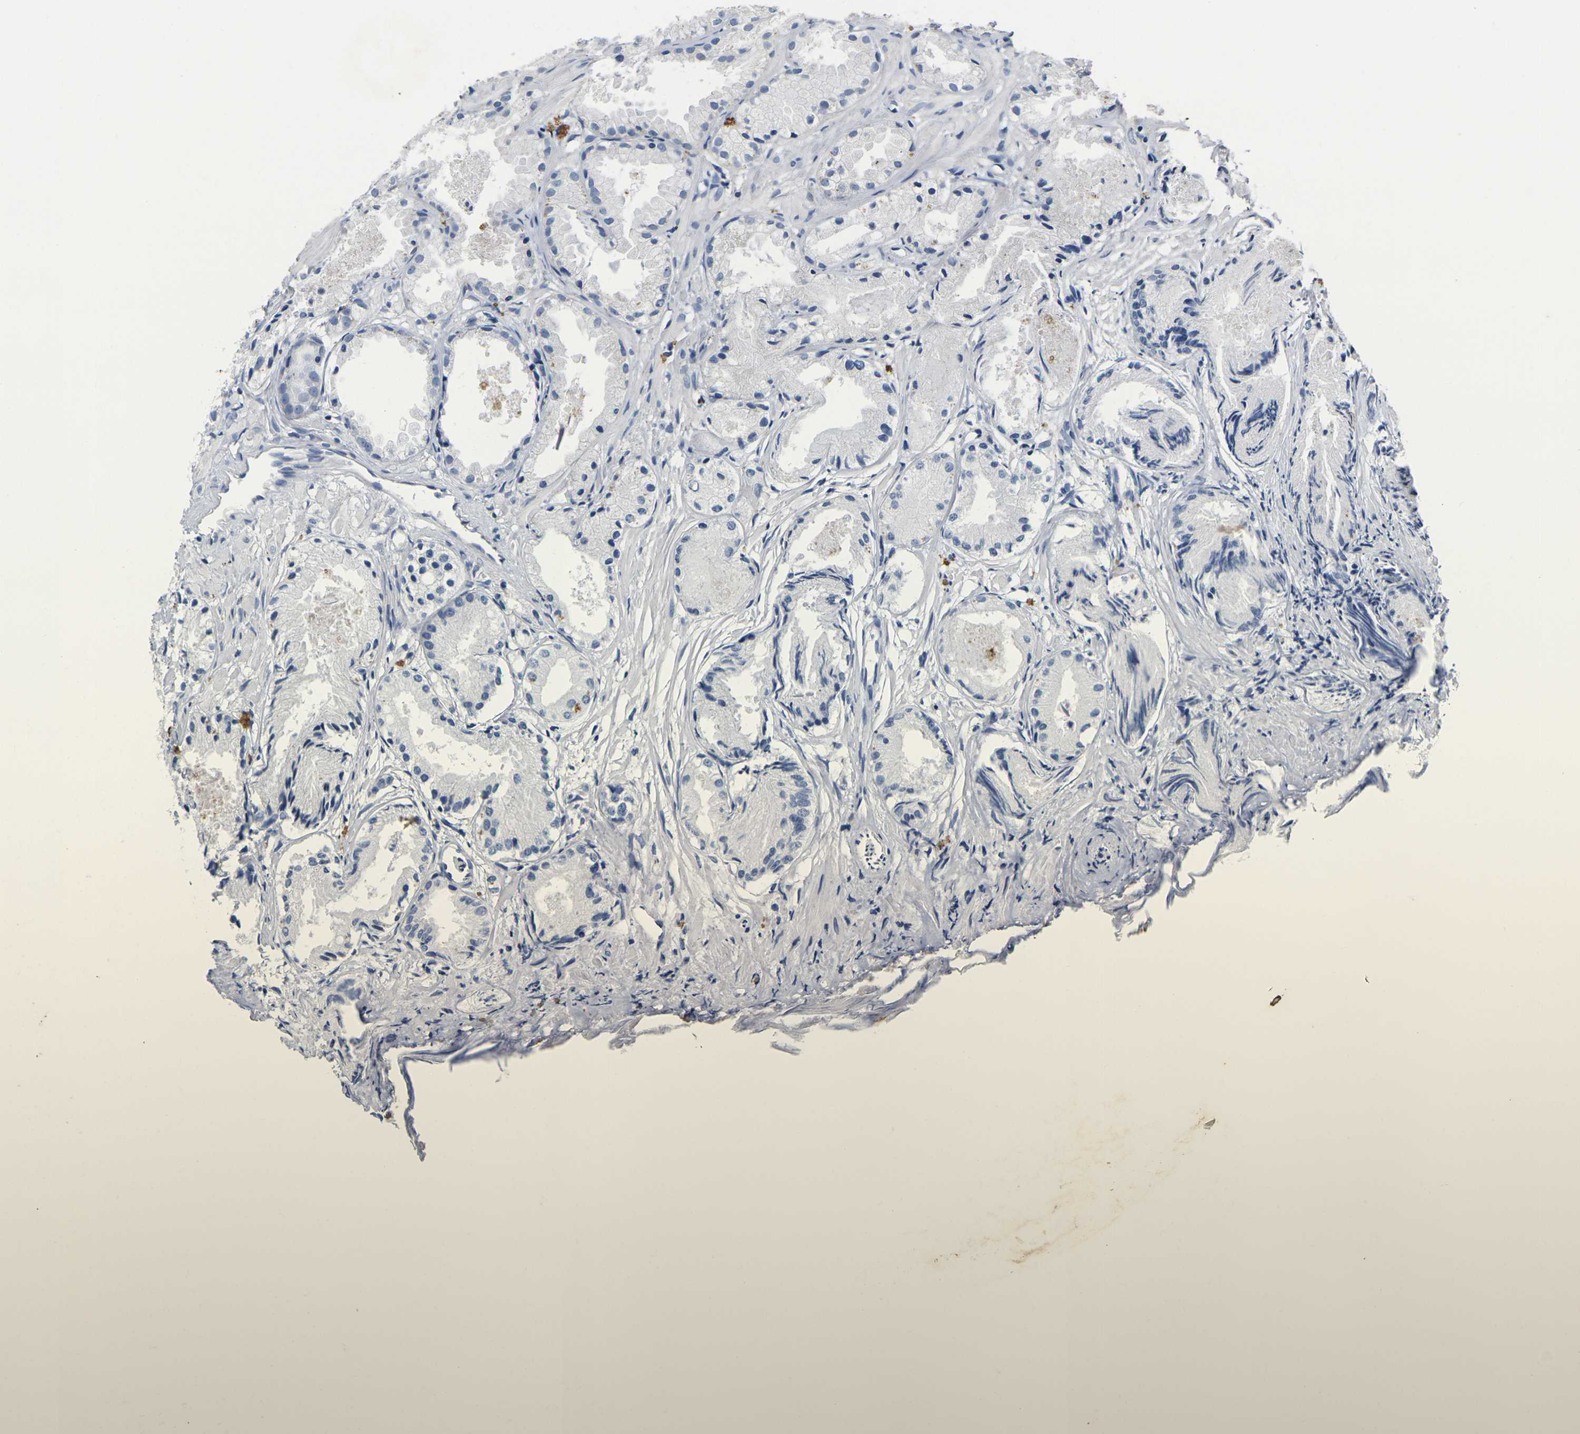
{"staining": {"intensity": "negative", "quantity": "none", "location": "none"}, "tissue": "prostate cancer", "cell_type": "Tumor cells", "image_type": "cancer", "snomed": [{"axis": "morphology", "description": "Adenocarcinoma, Low grade"}, {"axis": "topography", "description": "Prostate"}], "caption": "Immunohistochemical staining of human prostate cancer shows no significant expression in tumor cells.", "gene": "NOCT", "patient": {"sex": "male", "age": 72}}